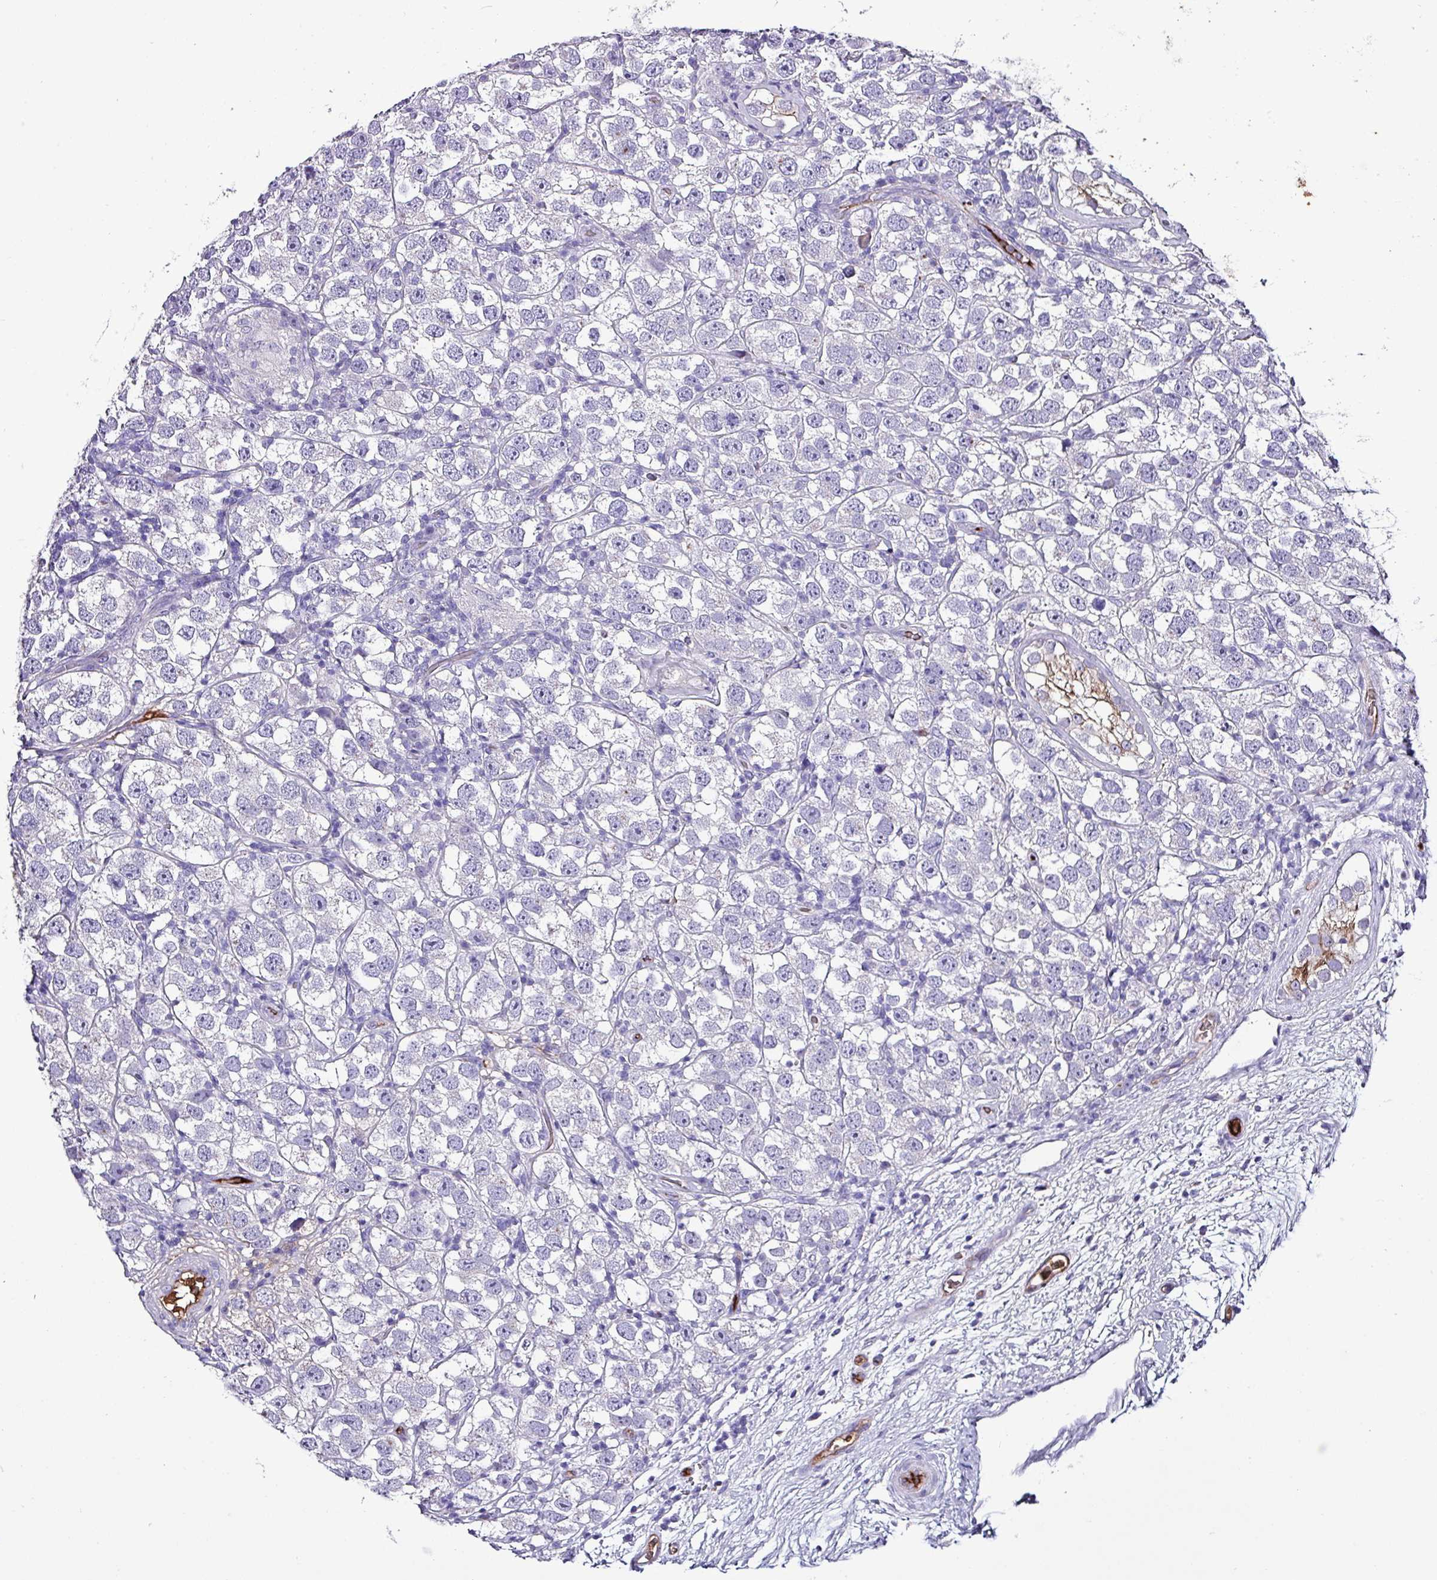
{"staining": {"intensity": "negative", "quantity": "none", "location": "none"}, "tissue": "testis cancer", "cell_type": "Tumor cells", "image_type": "cancer", "snomed": [{"axis": "morphology", "description": "Seminoma, NOS"}, {"axis": "topography", "description": "Testis"}], "caption": "DAB (3,3'-diaminobenzidine) immunohistochemical staining of human testis cancer (seminoma) demonstrates no significant positivity in tumor cells.", "gene": "HP", "patient": {"sex": "male", "age": 26}}